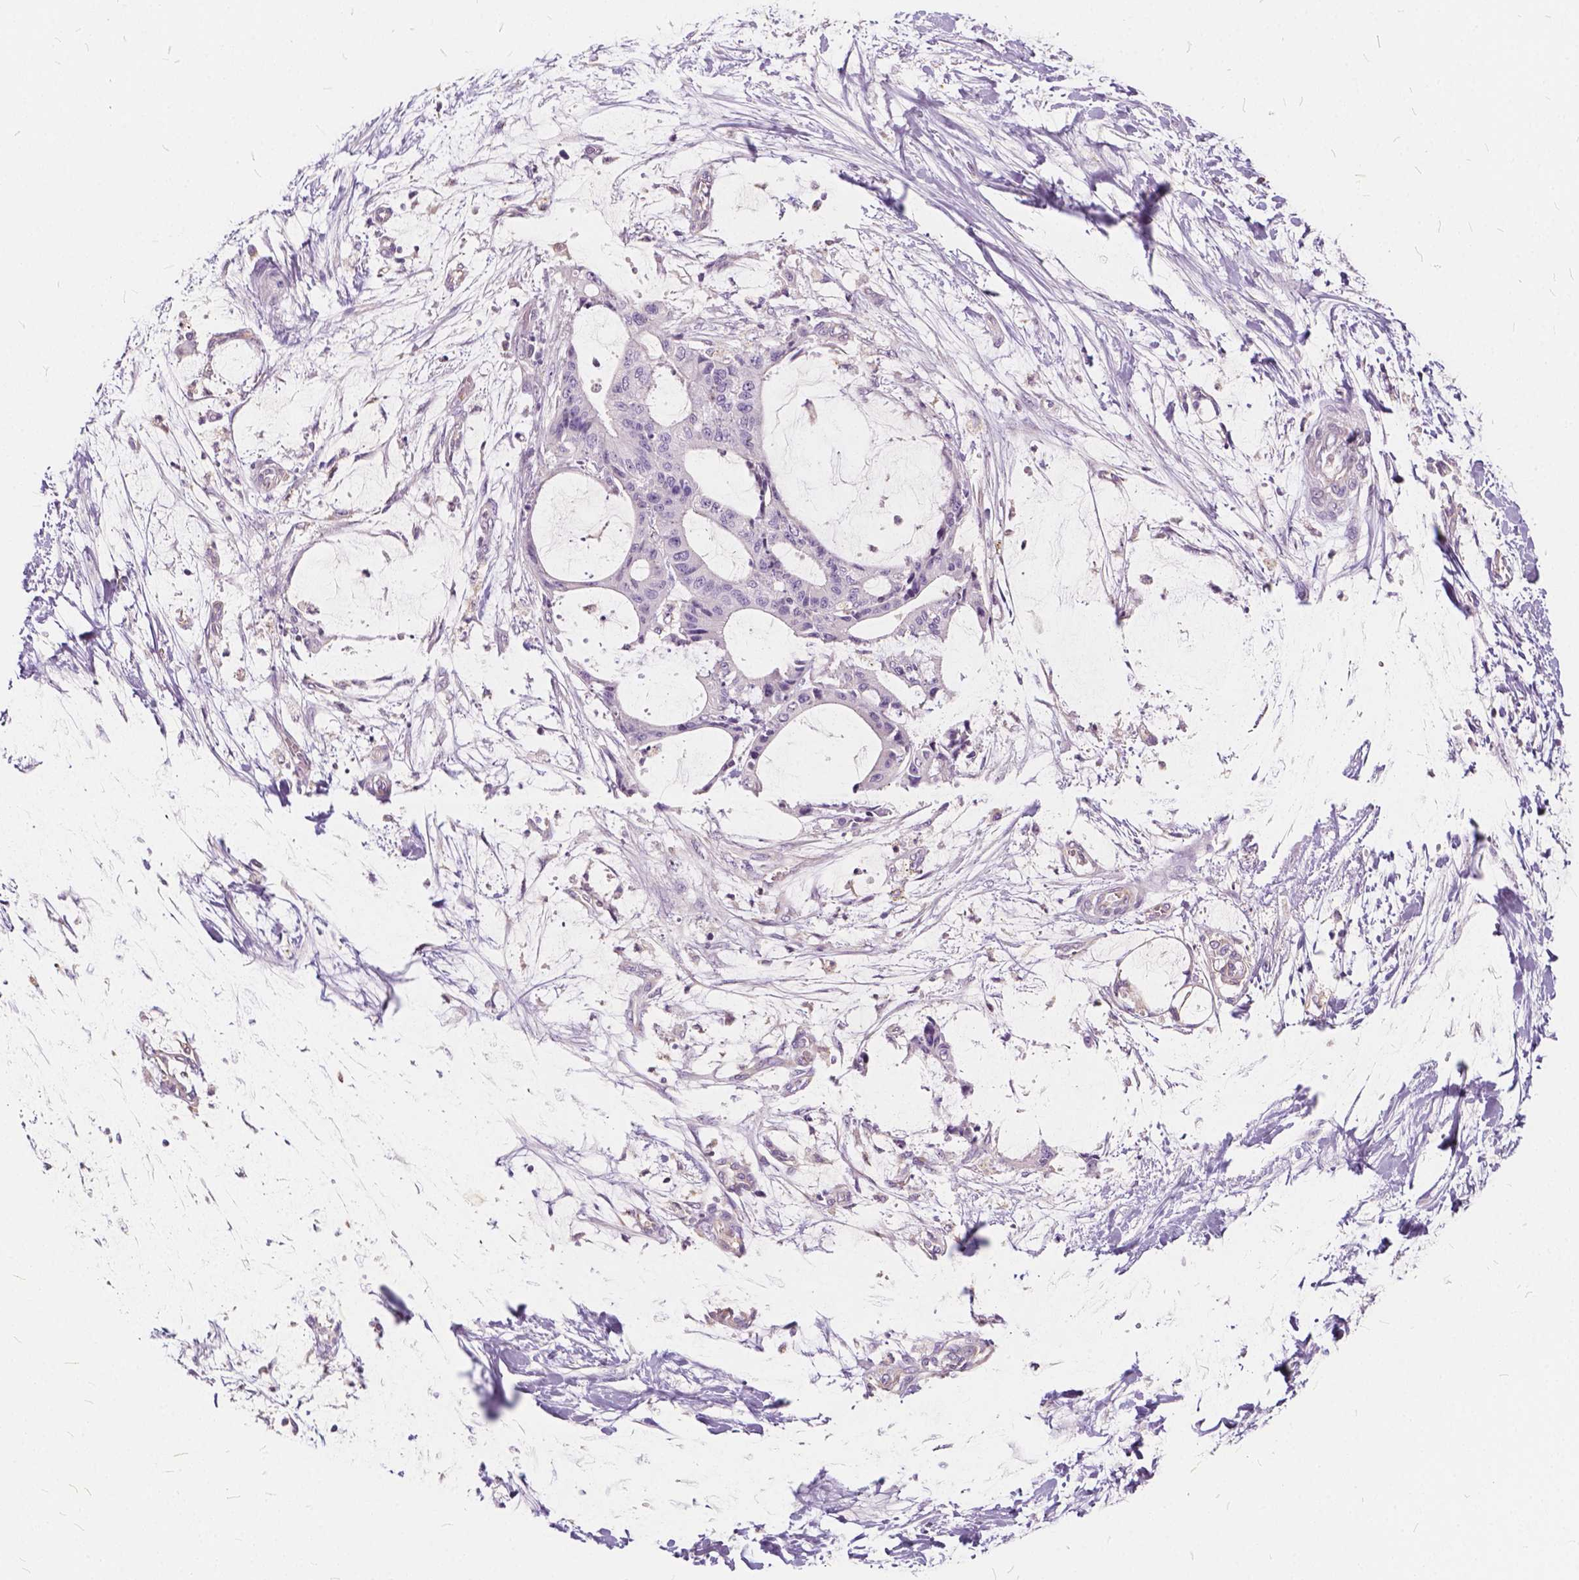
{"staining": {"intensity": "negative", "quantity": "none", "location": "none"}, "tissue": "liver cancer", "cell_type": "Tumor cells", "image_type": "cancer", "snomed": [{"axis": "morphology", "description": "Cholangiocarcinoma"}, {"axis": "topography", "description": "Liver"}], "caption": "A high-resolution micrograph shows immunohistochemistry staining of liver cancer, which displays no significant staining in tumor cells. The staining is performed using DAB brown chromogen with nuclei counter-stained in using hematoxylin.", "gene": "KIAA0513", "patient": {"sex": "female", "age": 73}}